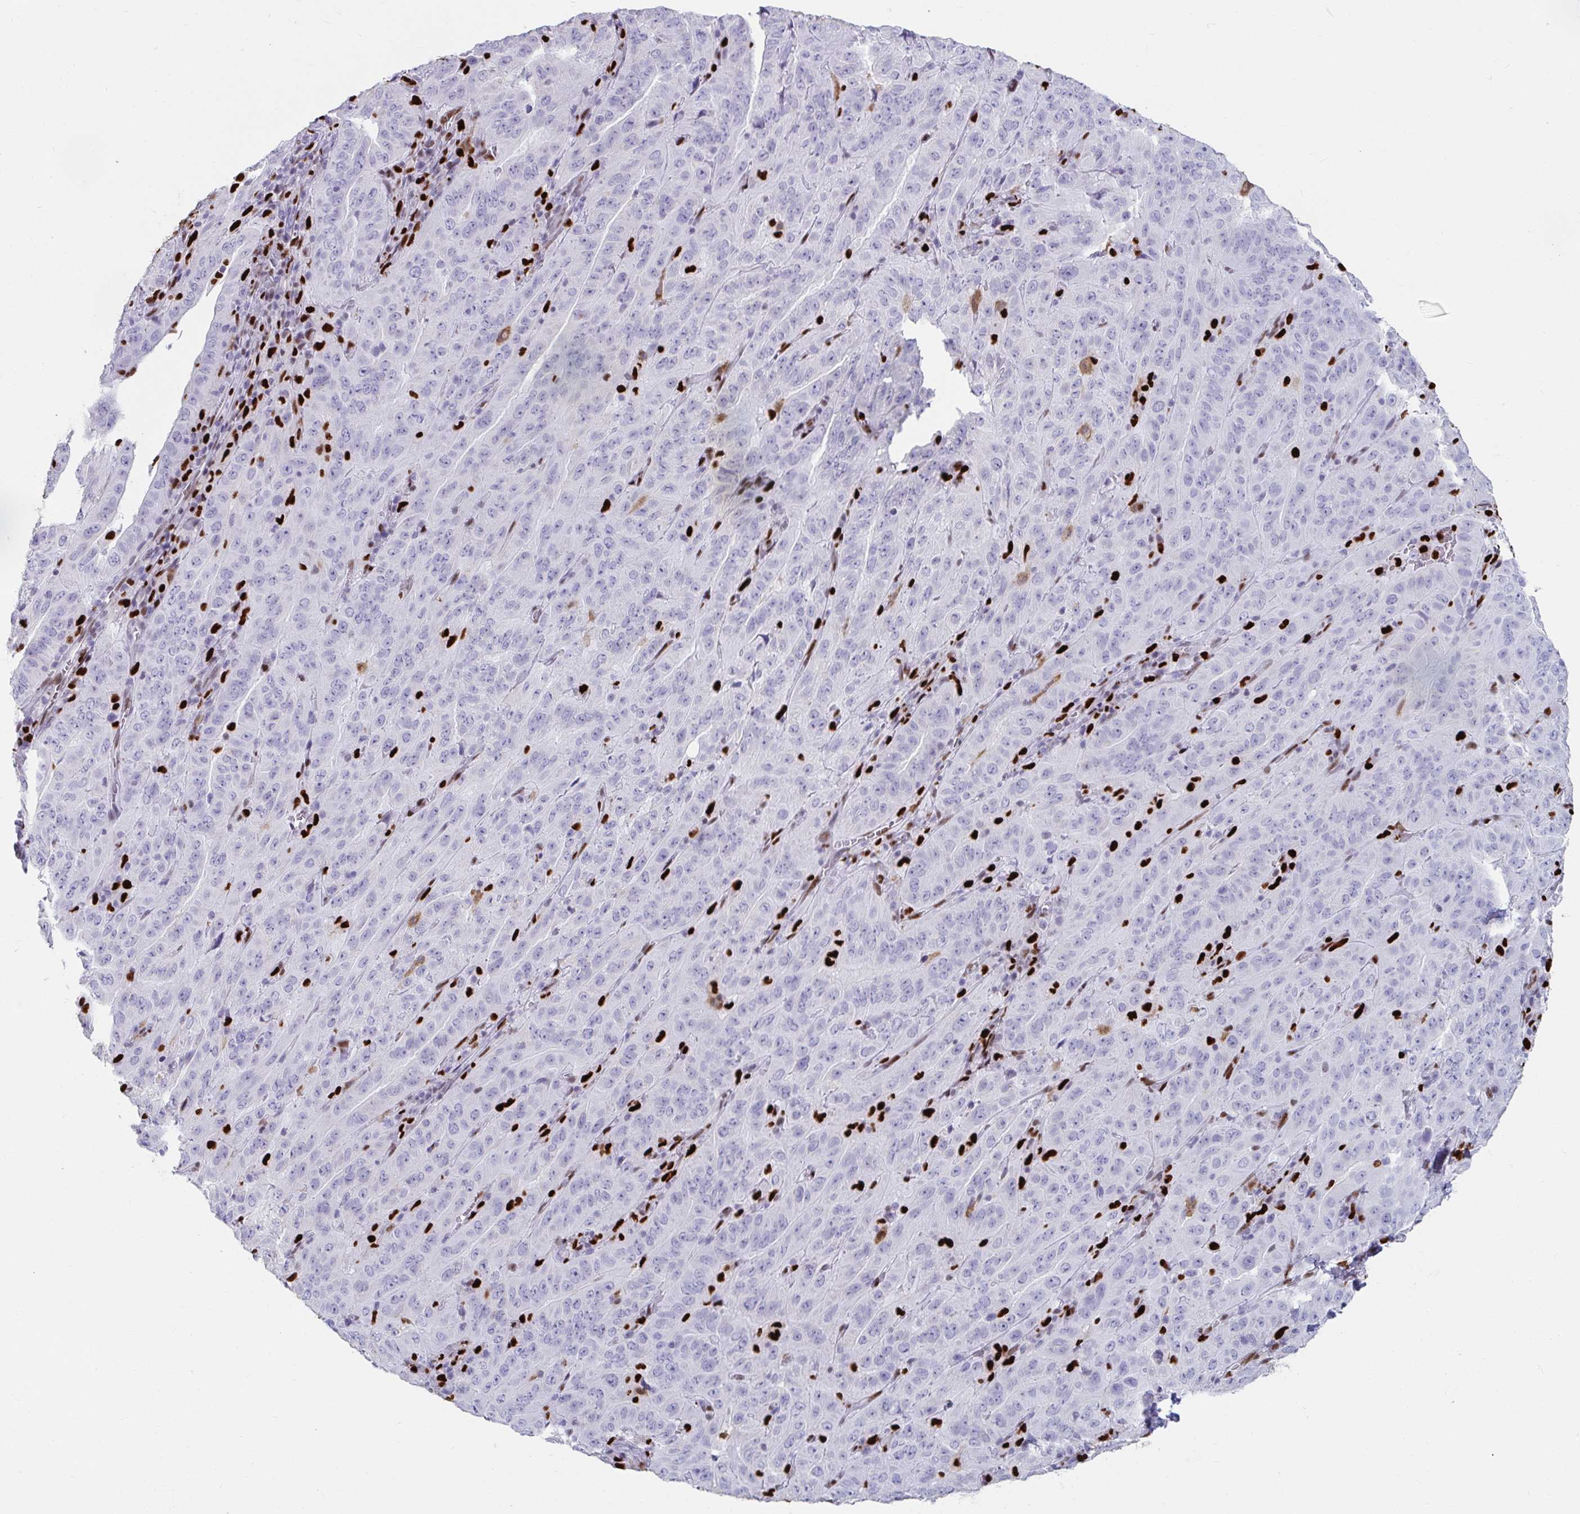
{"staining": {"intensity": "negative", "quantity": "none", "location": "none"}, "tissue": "pancreatic cancer", "cell_type": "Tumor cells", "image_type": "cancer", "snomed": [{"axis": "morphology", "description": "Adenocarcinoma, NOS"}, {"axis": "topography", "description": "Pancreas"}], "caption": "DAB immunohistochemical staining of pancreatic adenocarcinoma demonstrates no significant staining in tumor cells. (Brightfield microscopy of DAB (3,3'-diaminobenzidine) IHC at high magnification).", "gene": "ZNF586", "patient": {"sex": "male", "age": 63}}